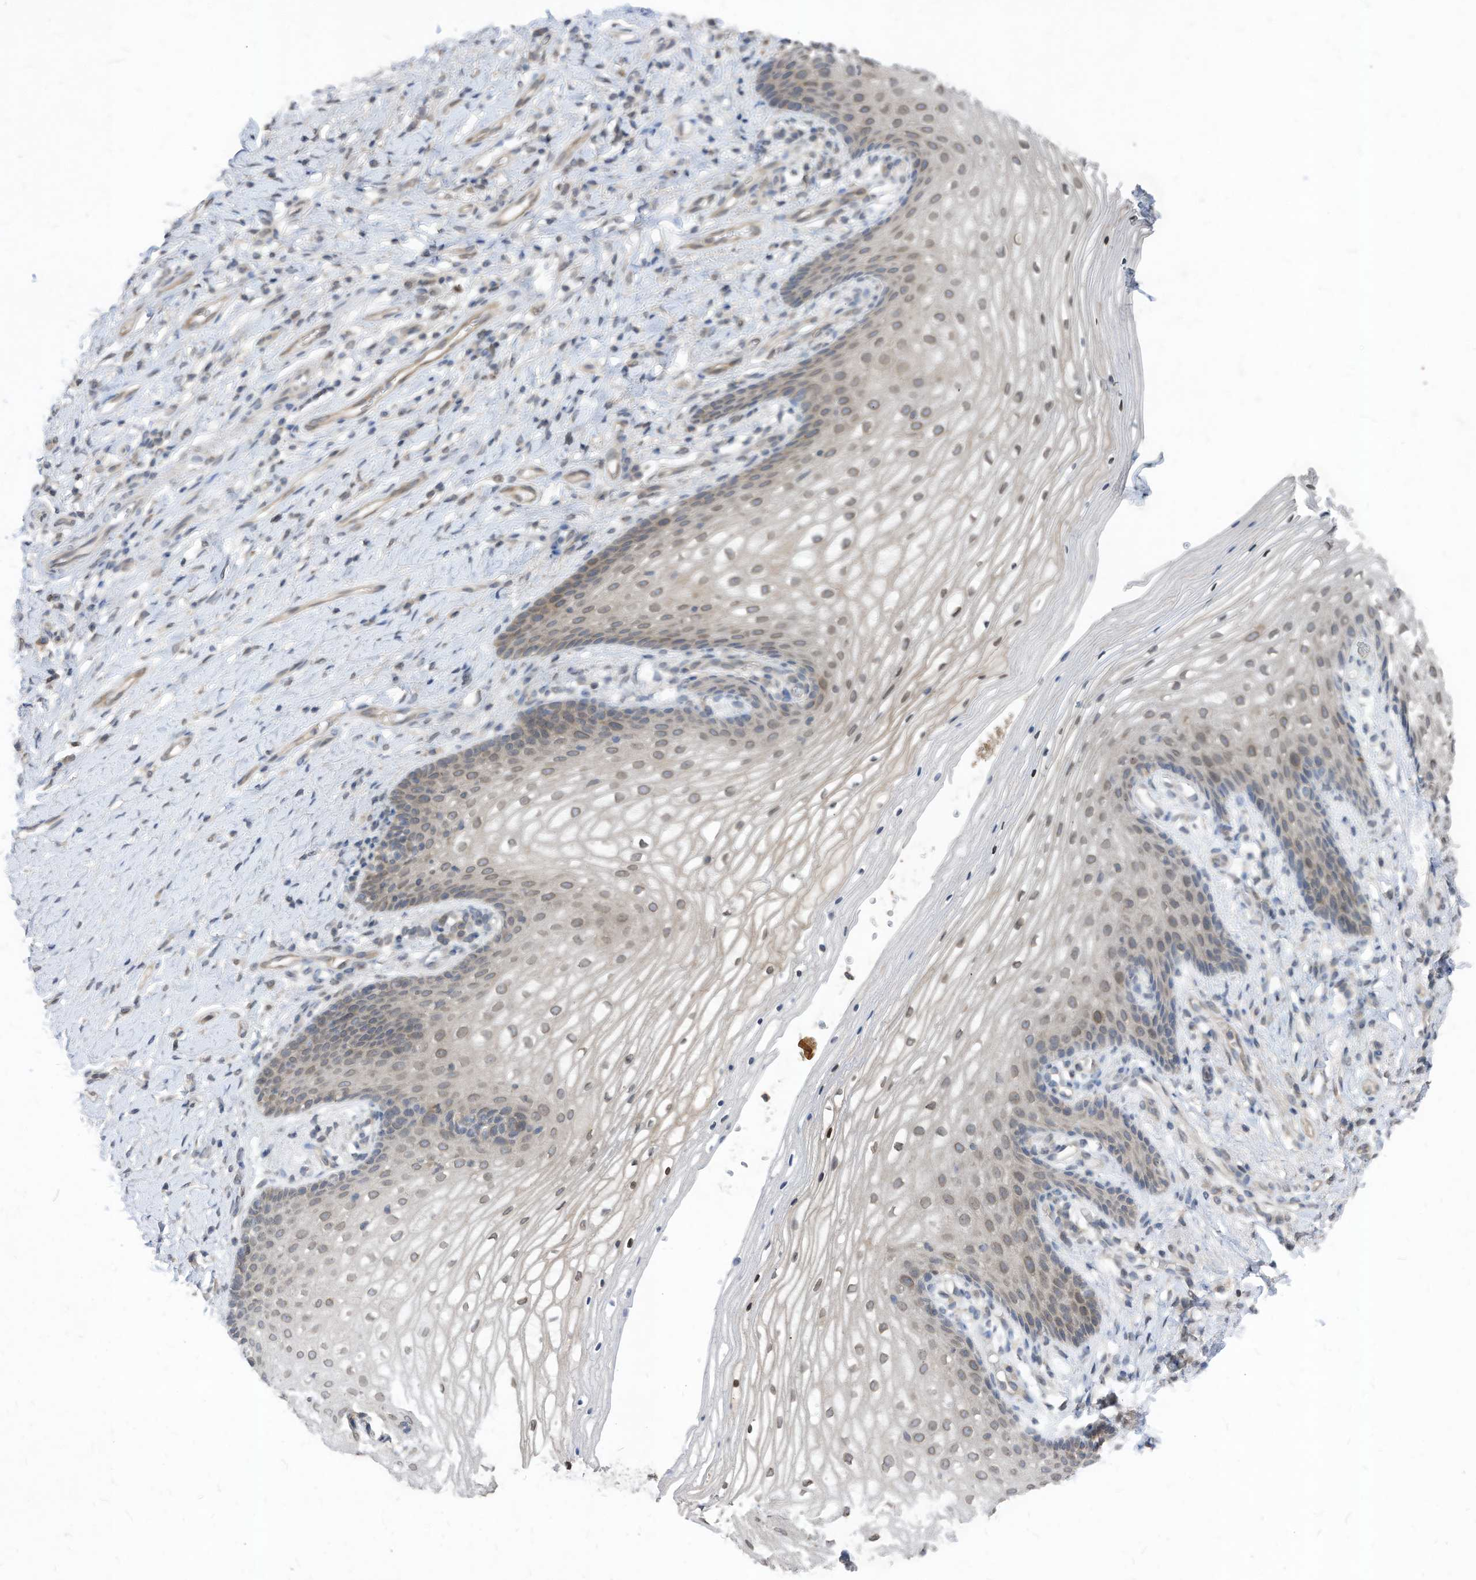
{"staining": {"intensity": "weak", "quantity": "<25%", "location": "nuclear"}, "tissue": "vagina", "cell_type": "Squamous epithelial cells", "image_type": "normal", "snomed": [{"axis": "morphology", "description": "Normal tissue, NOS"}, {"axis": "topography", "description": "Vagina"}], "caption": "This is an immunohistochemistry (IHC) micrograph of unremarkable vagina. There is no expression in squamous epithelial cells.", "gene": "KPNB1", "patient": {"sex": "female", "age": 60}}